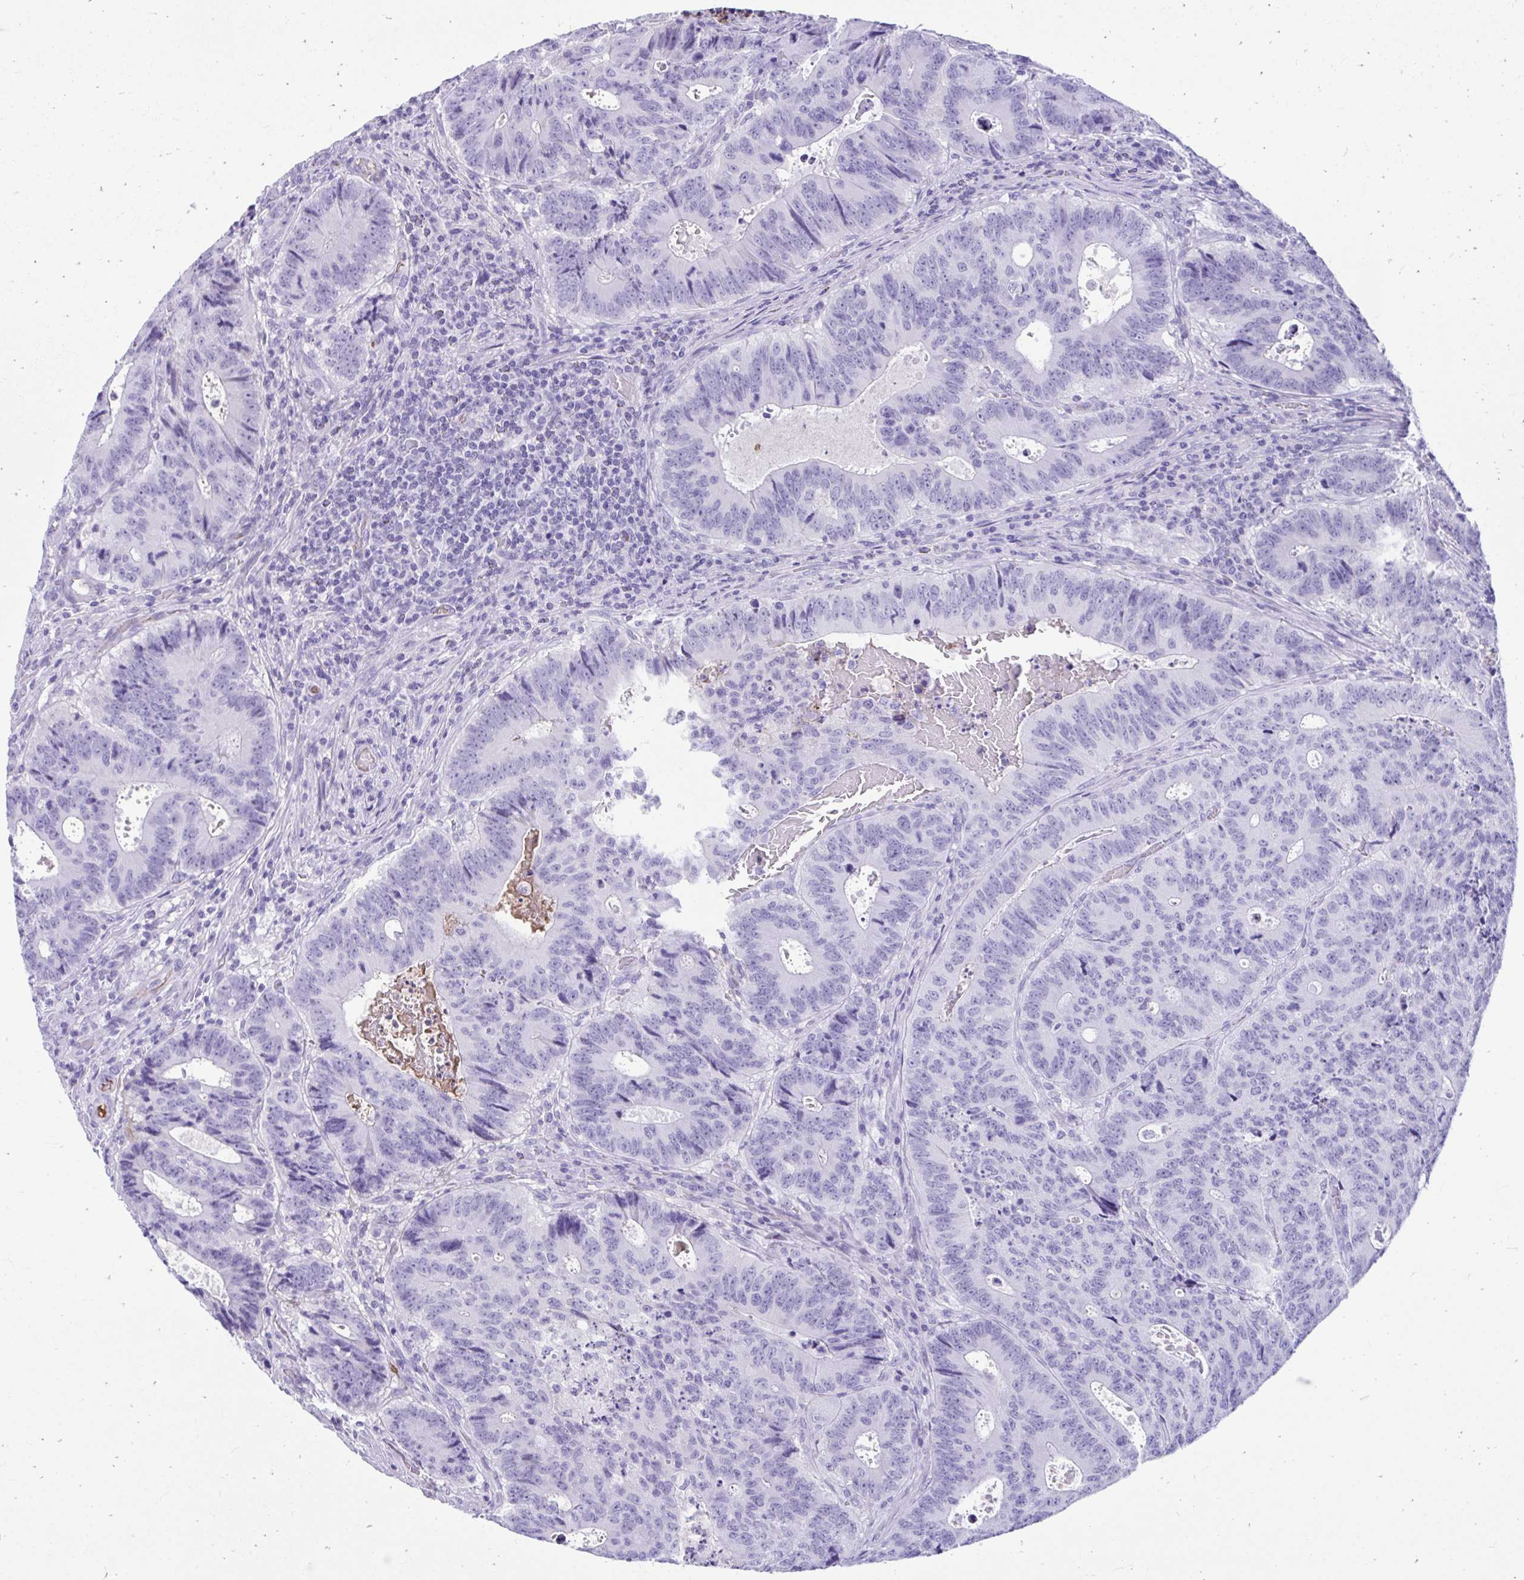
{"staining": {"intensity": "negative", "quantity": "none", "location": "none"}, "tissue": "colorectal cancer", "cell_type": "Tumor cells", "image_type": "cancer", "snomed": [{"axis": "morphology", "description": "Adenocarcinoma, NOS"}, {"axis": "topography", "description": "Colon"}], "caption": "High magnification brightfield microscopy of colorectal cancer (adenocarcinoma) stained with DAB (brown) and counterstained with hematoxylin (blue): tumor cells show no significant positivity.", "gene": "SMIM9", "patient": {"sex": "male", "age": 62}}